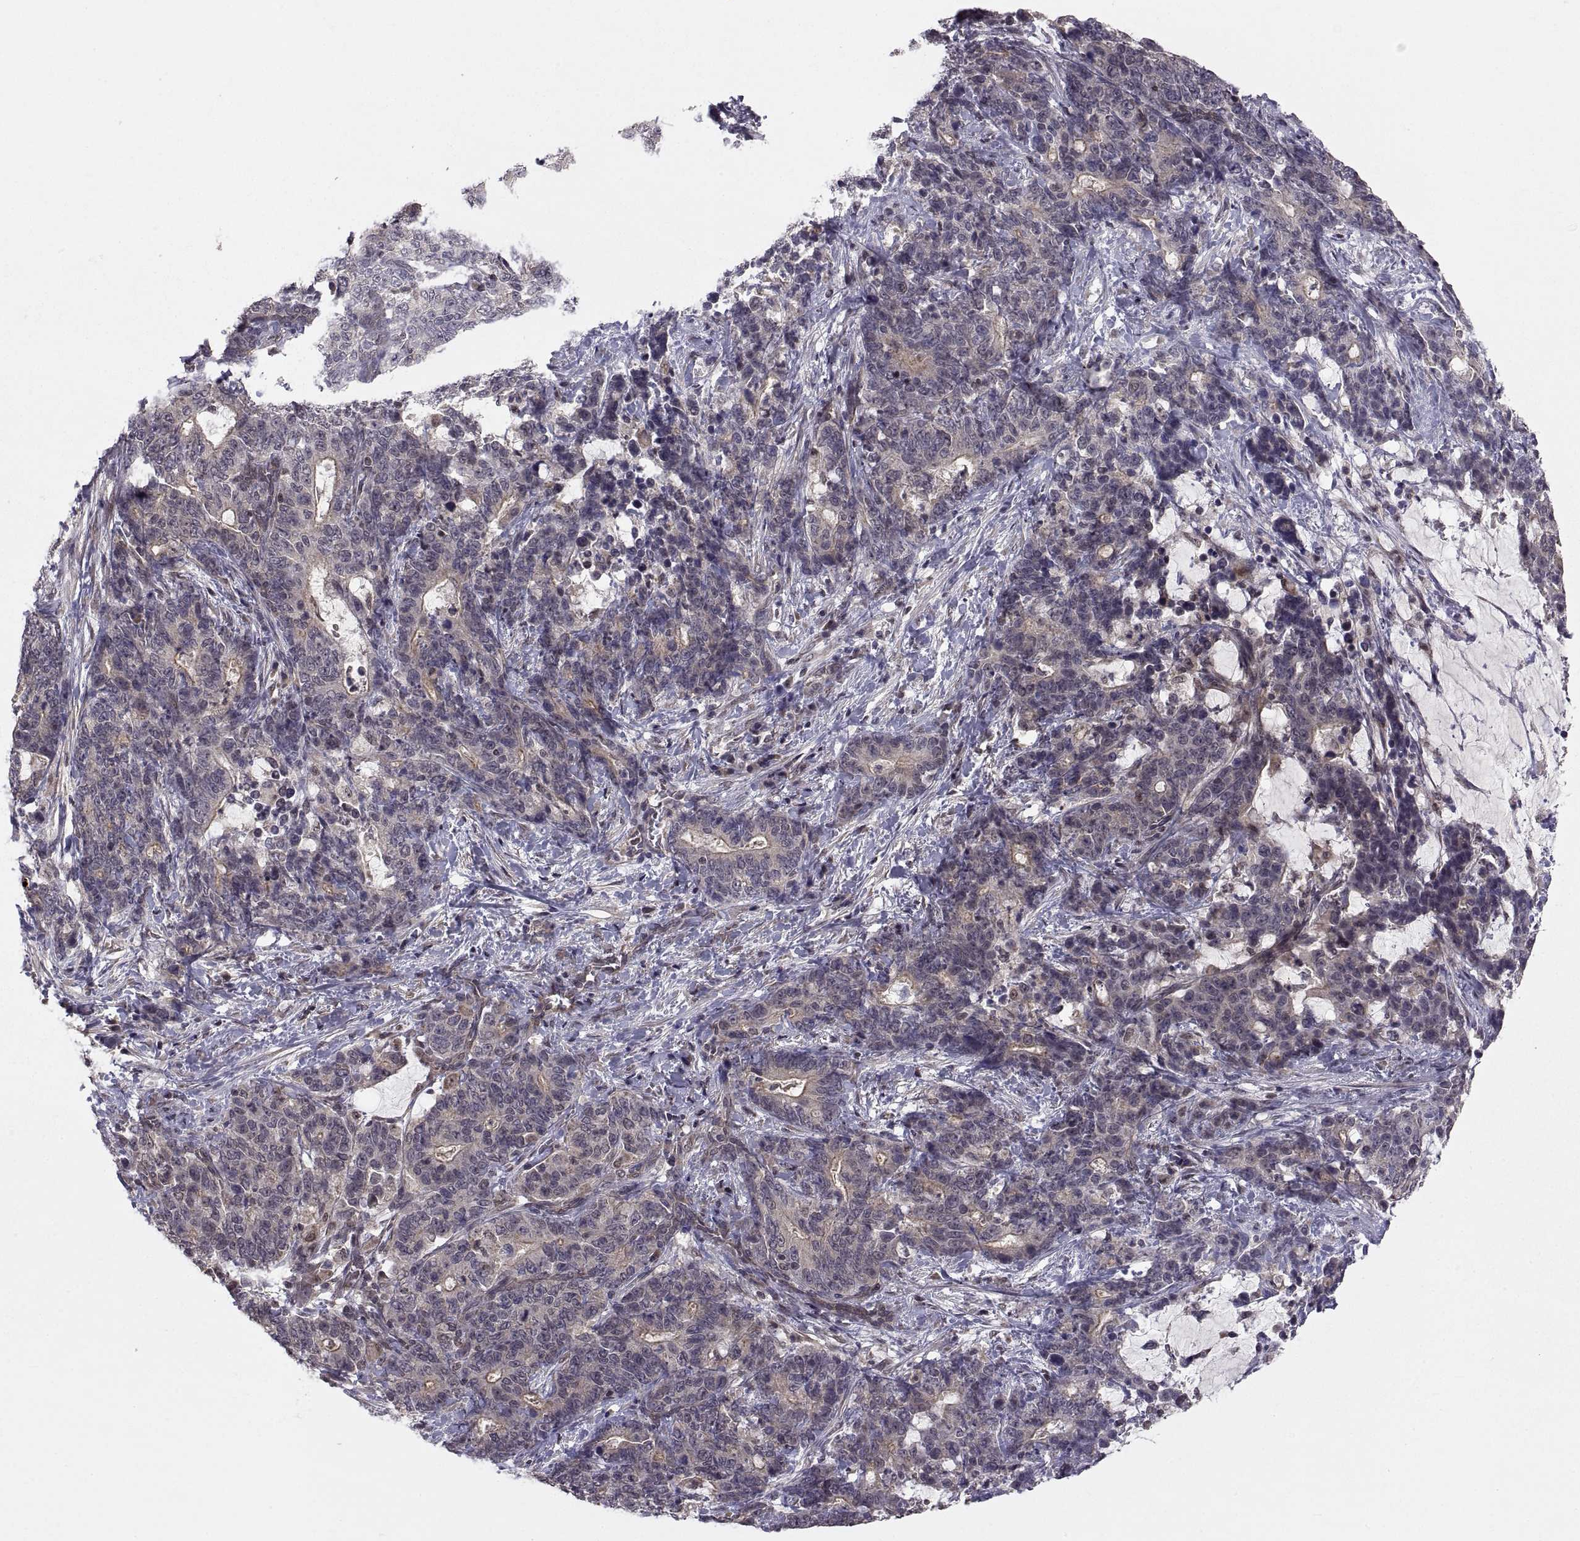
{"staining": {"intensity": "weak", "quantity": "25%-75%", "location": "cytoplasmic/membranous"}, "tissue": "stomach cancer", "cell_type": "Tumor cells", "image_type": "cancer", "snomed": [{"axis": "morphology", "description": "Normal tissue, NOS"}, {"axis": "morphology", "description": "Adenocarcinoma, NOS"}, {"axis": "topography", "description": "Stomach"}], "caption": "Brown immunohistochemical staining in stomach cancer (adenocarcinoma) reveals weak cytoplasmic/membranous staining in about 25%-75% of tumor cells.", "gene": "ABL2", "patient": {"sex": "female", "age": 64}}